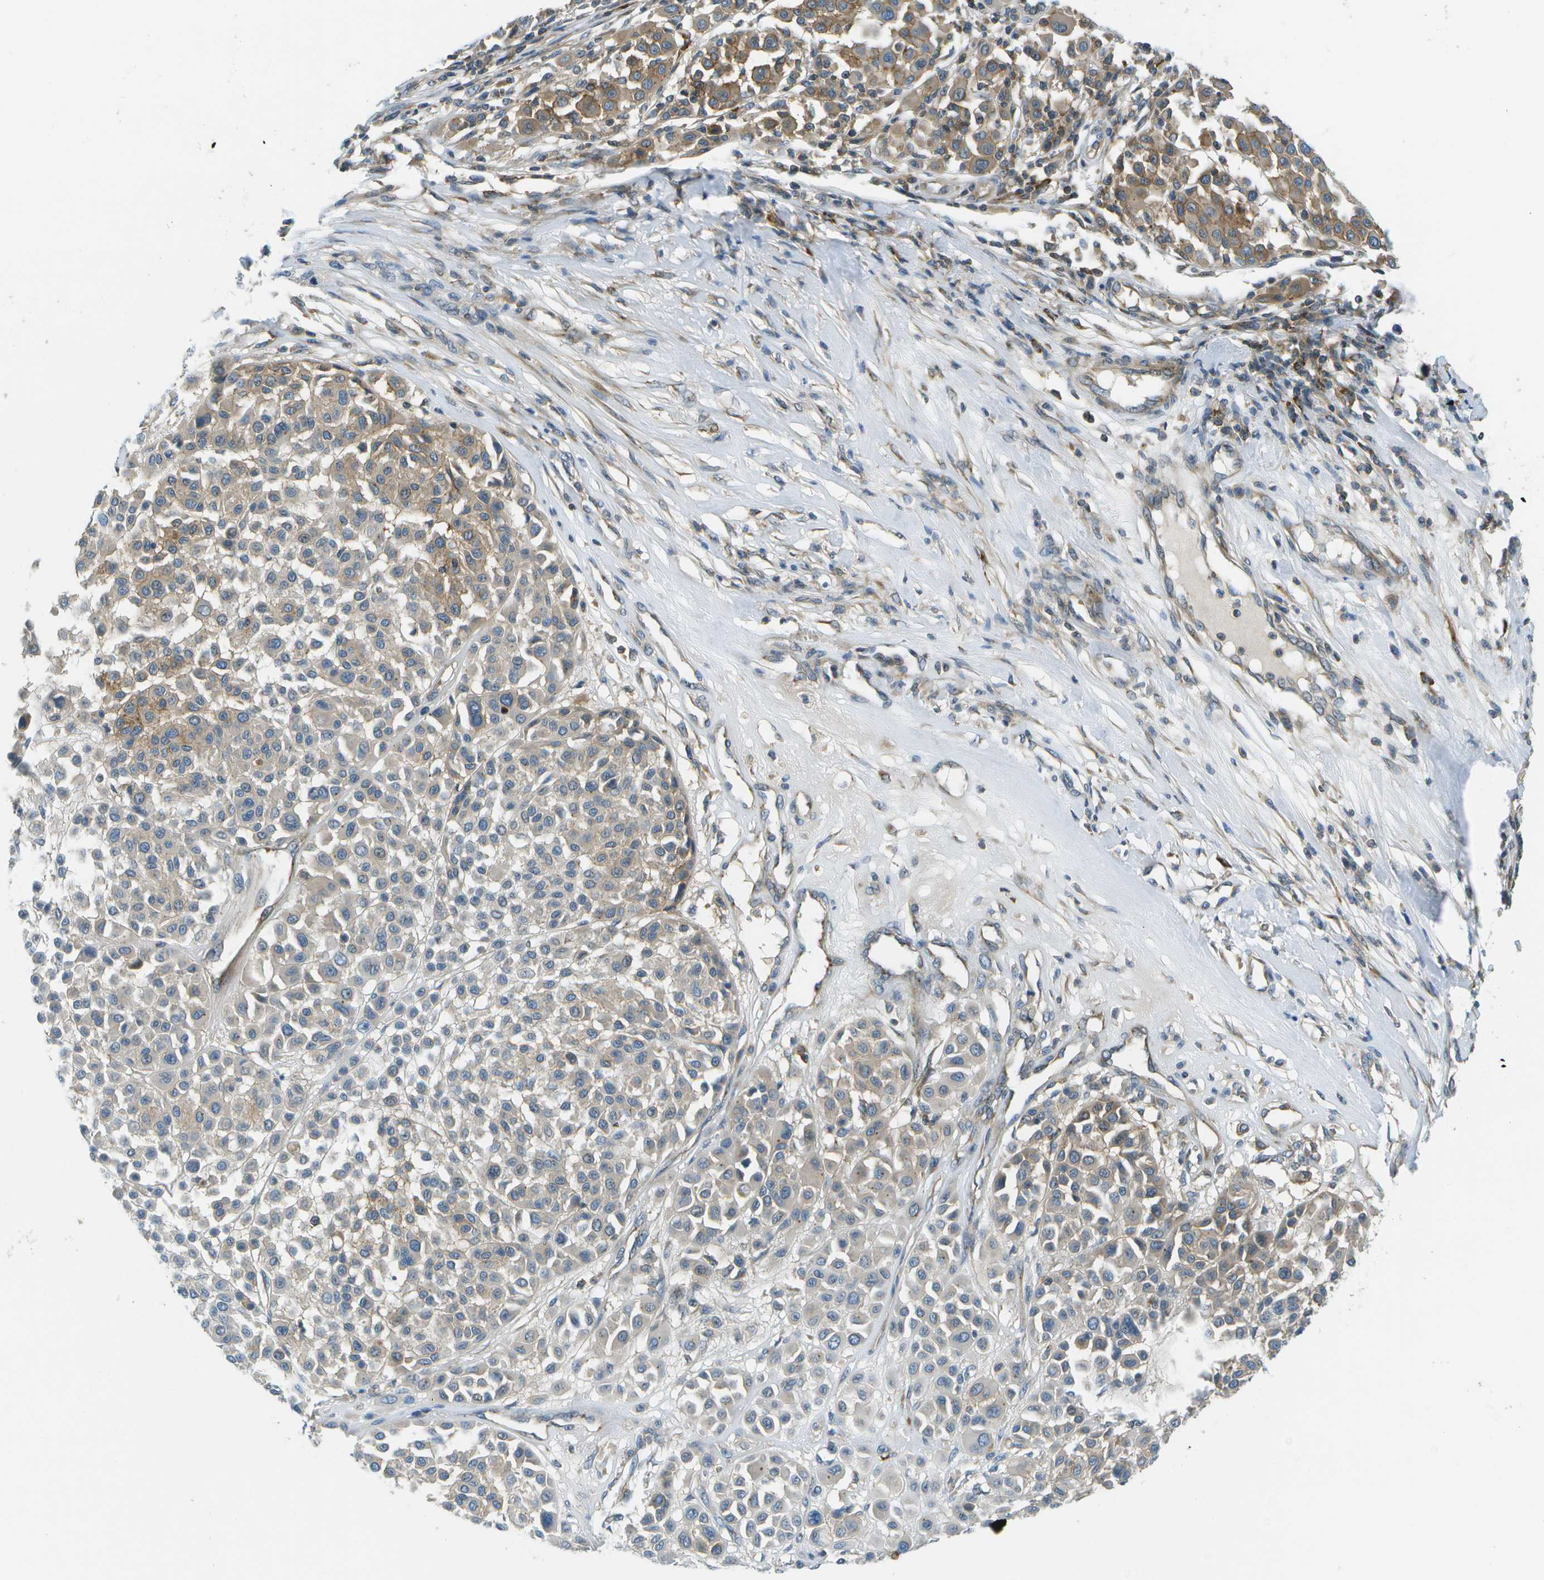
{"staining": {"intensity": "moderate", "quantity": "<25%", "location": "cytoplasmic/membranous"}, "tissue": "melanoma", "cell_type": "Tumor cells", "image_type": "cancer", "snomed": [{"axis": "morphology", "description": "Malignant melanoma, Metastatic site"}, {"axis": "topography", "description": "Soft tissue"}], "caption": "A low amount of moderate cytoplasmic/membranous expression is identified in approximately <25% of tumor cells in melanoma tissue.", "gene": "CTIF", "patient": {"sex": "male", "age": 41}}